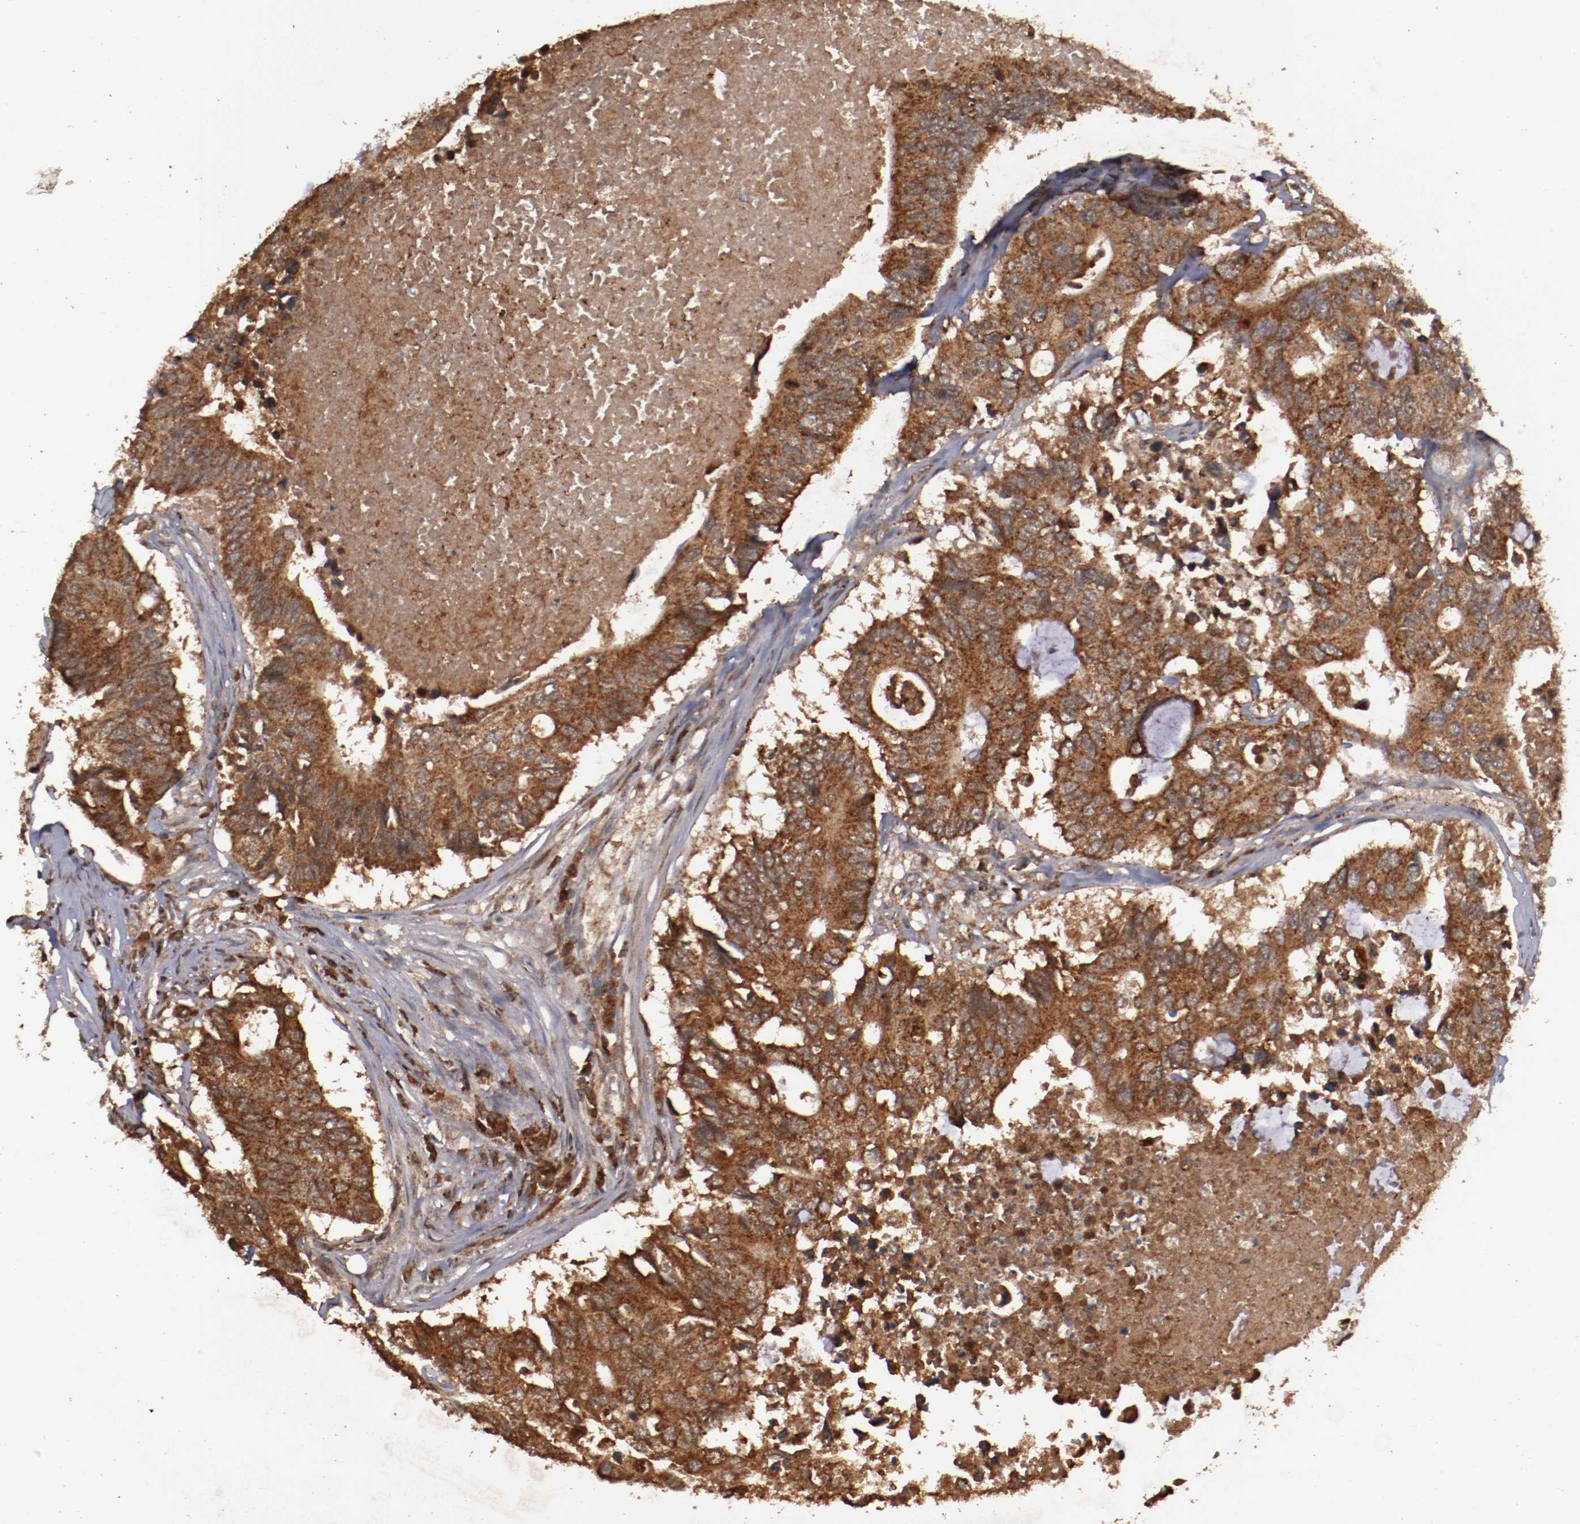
{"staining": {"intensity": "strong", "quantity": ">75%", "location": "cytoplasmic/membranous"}, "tissue": "colorectal cancer", "cell_type": "Tumor cells", "image_type": "cancer", "snomed": [{"axis": "morphology", "description": "Adenocarcinoma, NOS"}, {"axis": "topography", "description": "Colon"}], "caption": "A photomicrograph of human colorectal cancer (adenocarcinoma) stained for a protein displays strong cytoplasmic/membranous brown staining in tumor cells.", "gene": "TENM1", "patient": {"sex": "male", "age": 71}}